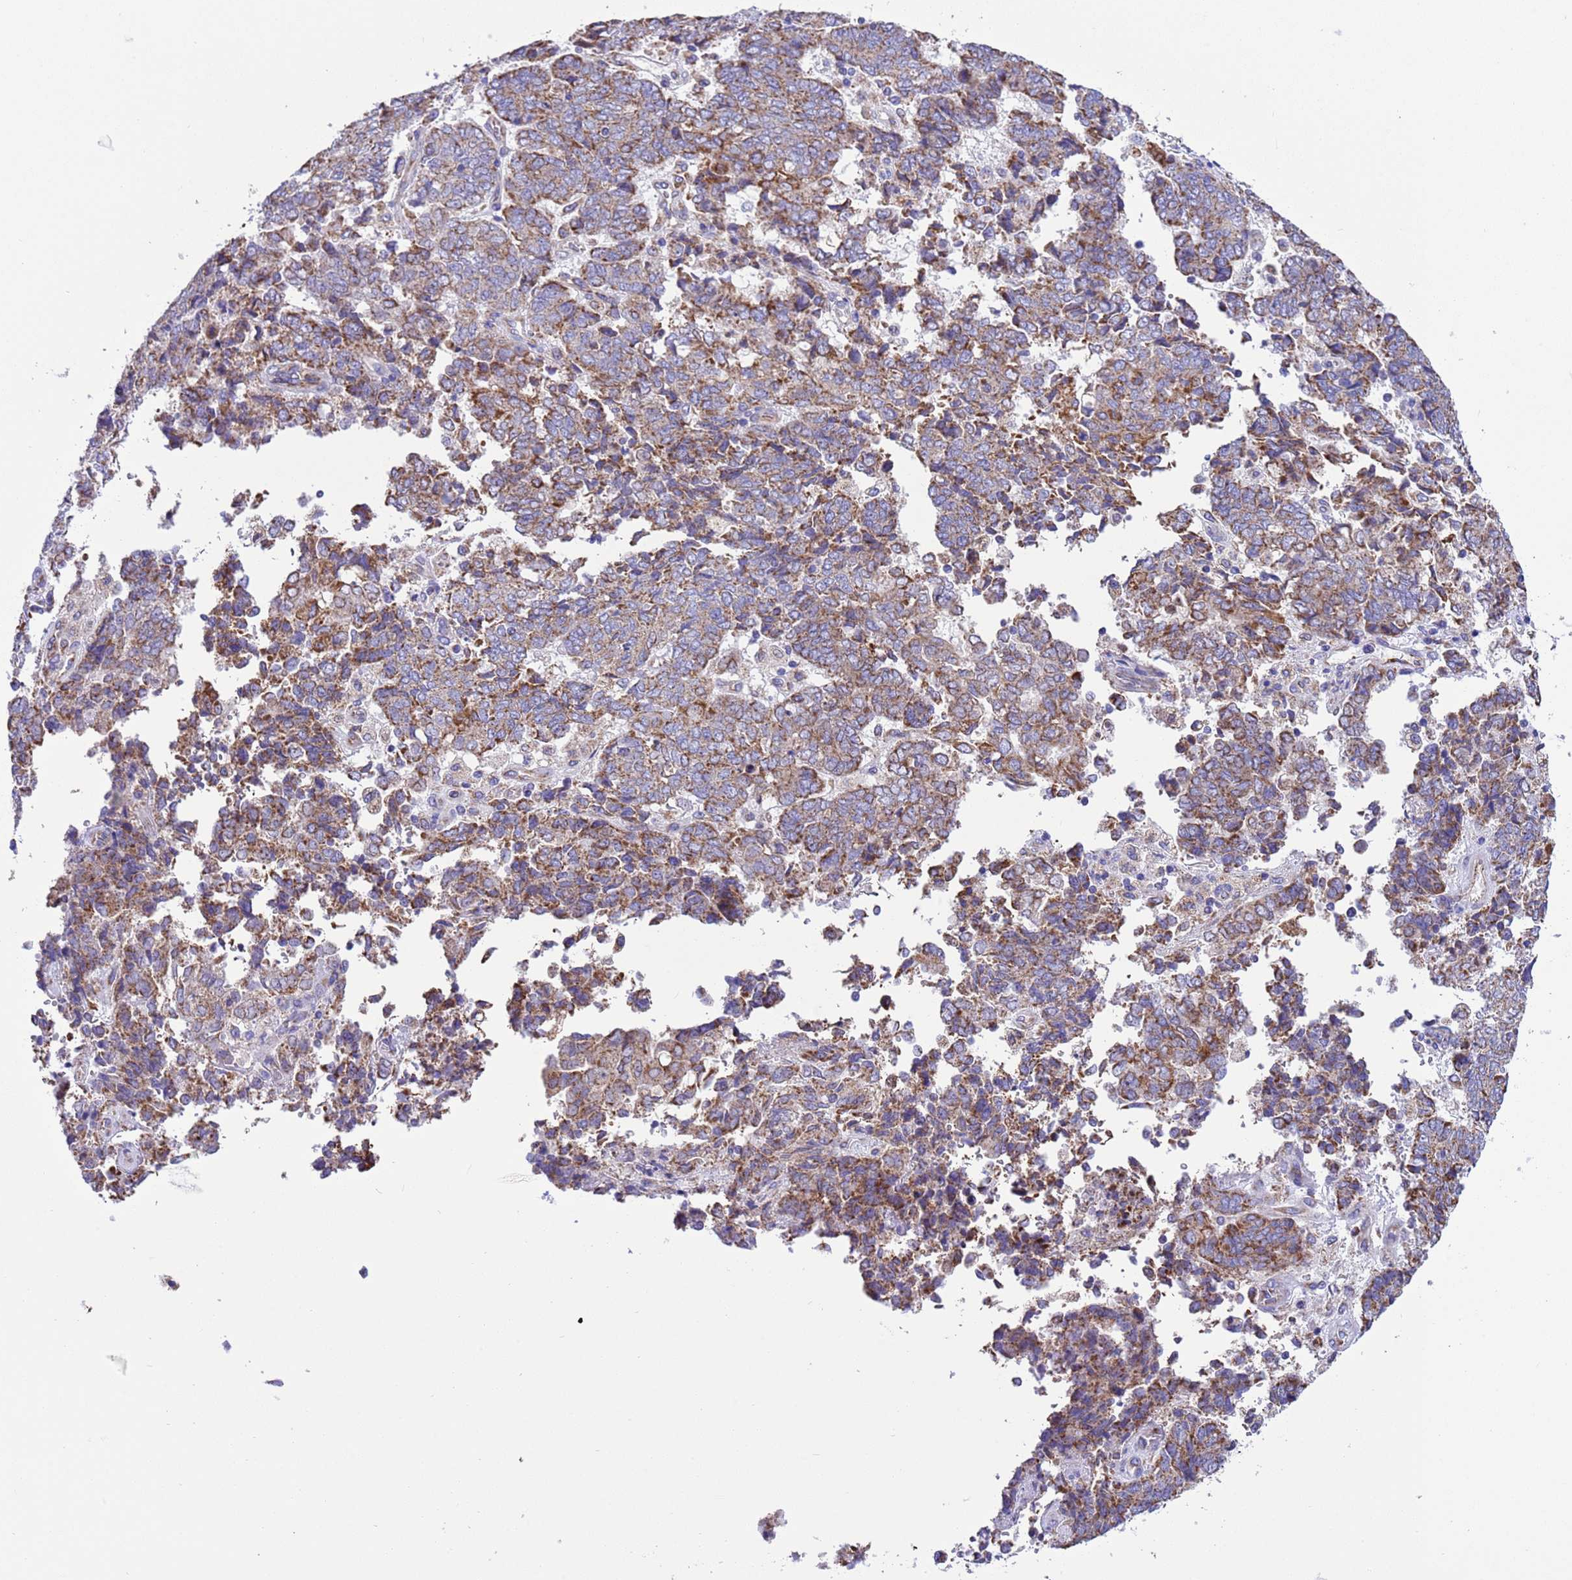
{"staining": {"intensity": "moderate", "quantity": "25%-75%", "location": "cytoplasmic/membranous"}, "tissue": "endometrial cancer", "cell_type": "Tumor cells", "image_type": "cancer", "snomed": [{"axis": "morphology", "description": "Adenocarcinoma, NOS"}, {"axis": "topography", "description": "Endometrium"}], "caption": "High-power microscopy captured an immunohistochemistry (IHC) histopathology image of endometrial cancer, revealing moderate cytoplasmic/membranous staining in about 25%-75% of tumor cells. (DAB (3,3'-diaminobenzidine) IHC with brightfield microscopy, high magnification).", "gene": "CCDC191", "patient": {"sex": "female", "age": 80}}